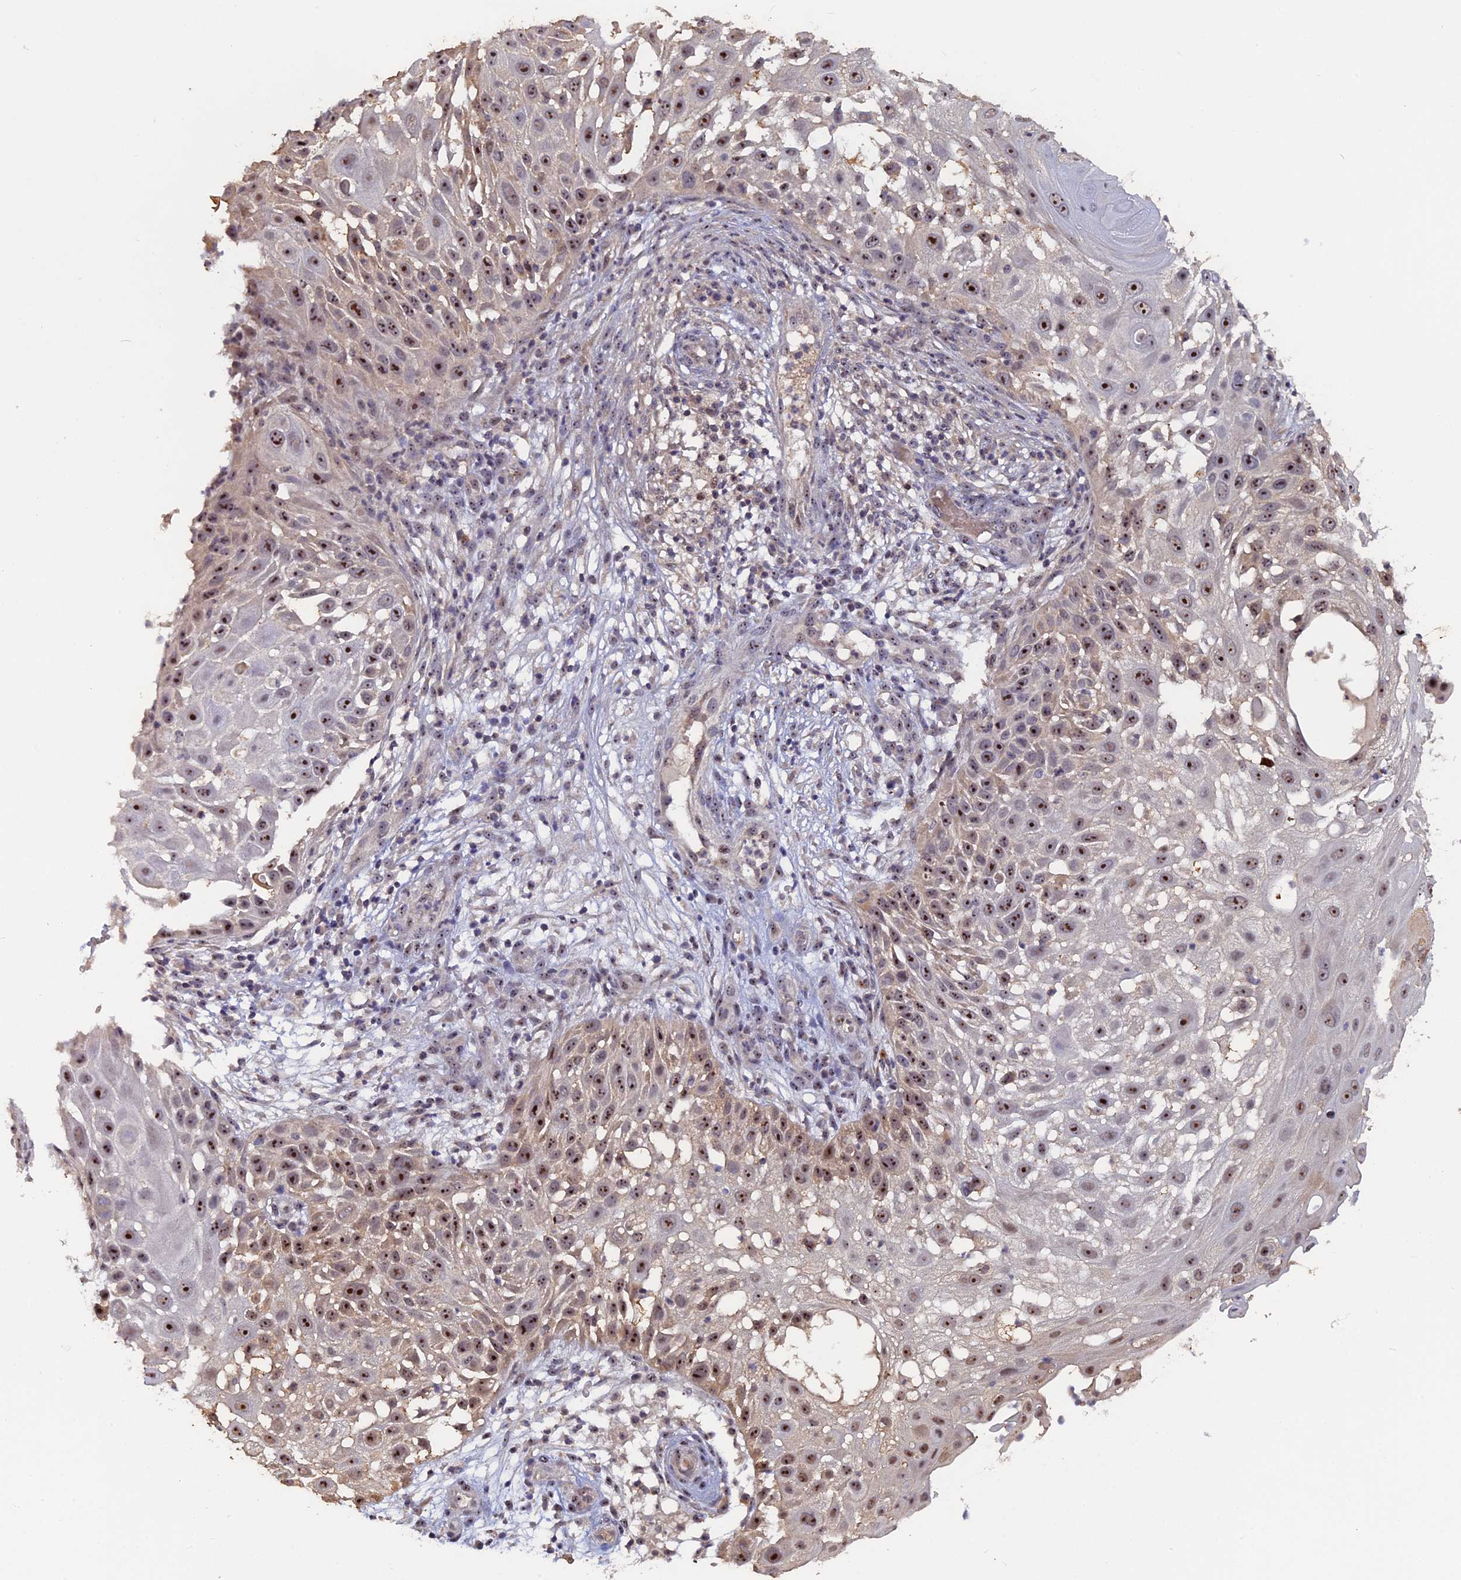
{"staining": {"intensity": "moderate", "quantity": ">75%", "location": "nuclear"}, "tissue": "skin cancer", "cell_type": "Tumor cells", "image_type": "cancer", "snomed": [{"axis": "morphology", "description": "Squamous cell carcinoma, NOS"}, {"axis": "topography", "description": "Skin"}], "caption": "Tumor cells demonstrate medium levels of moderate nuclear positivity in about >75% of cells in human skin squamous cell carcinoma.", "gene": "FAM98C", "patient": {"sex": "female", "age": 44}}